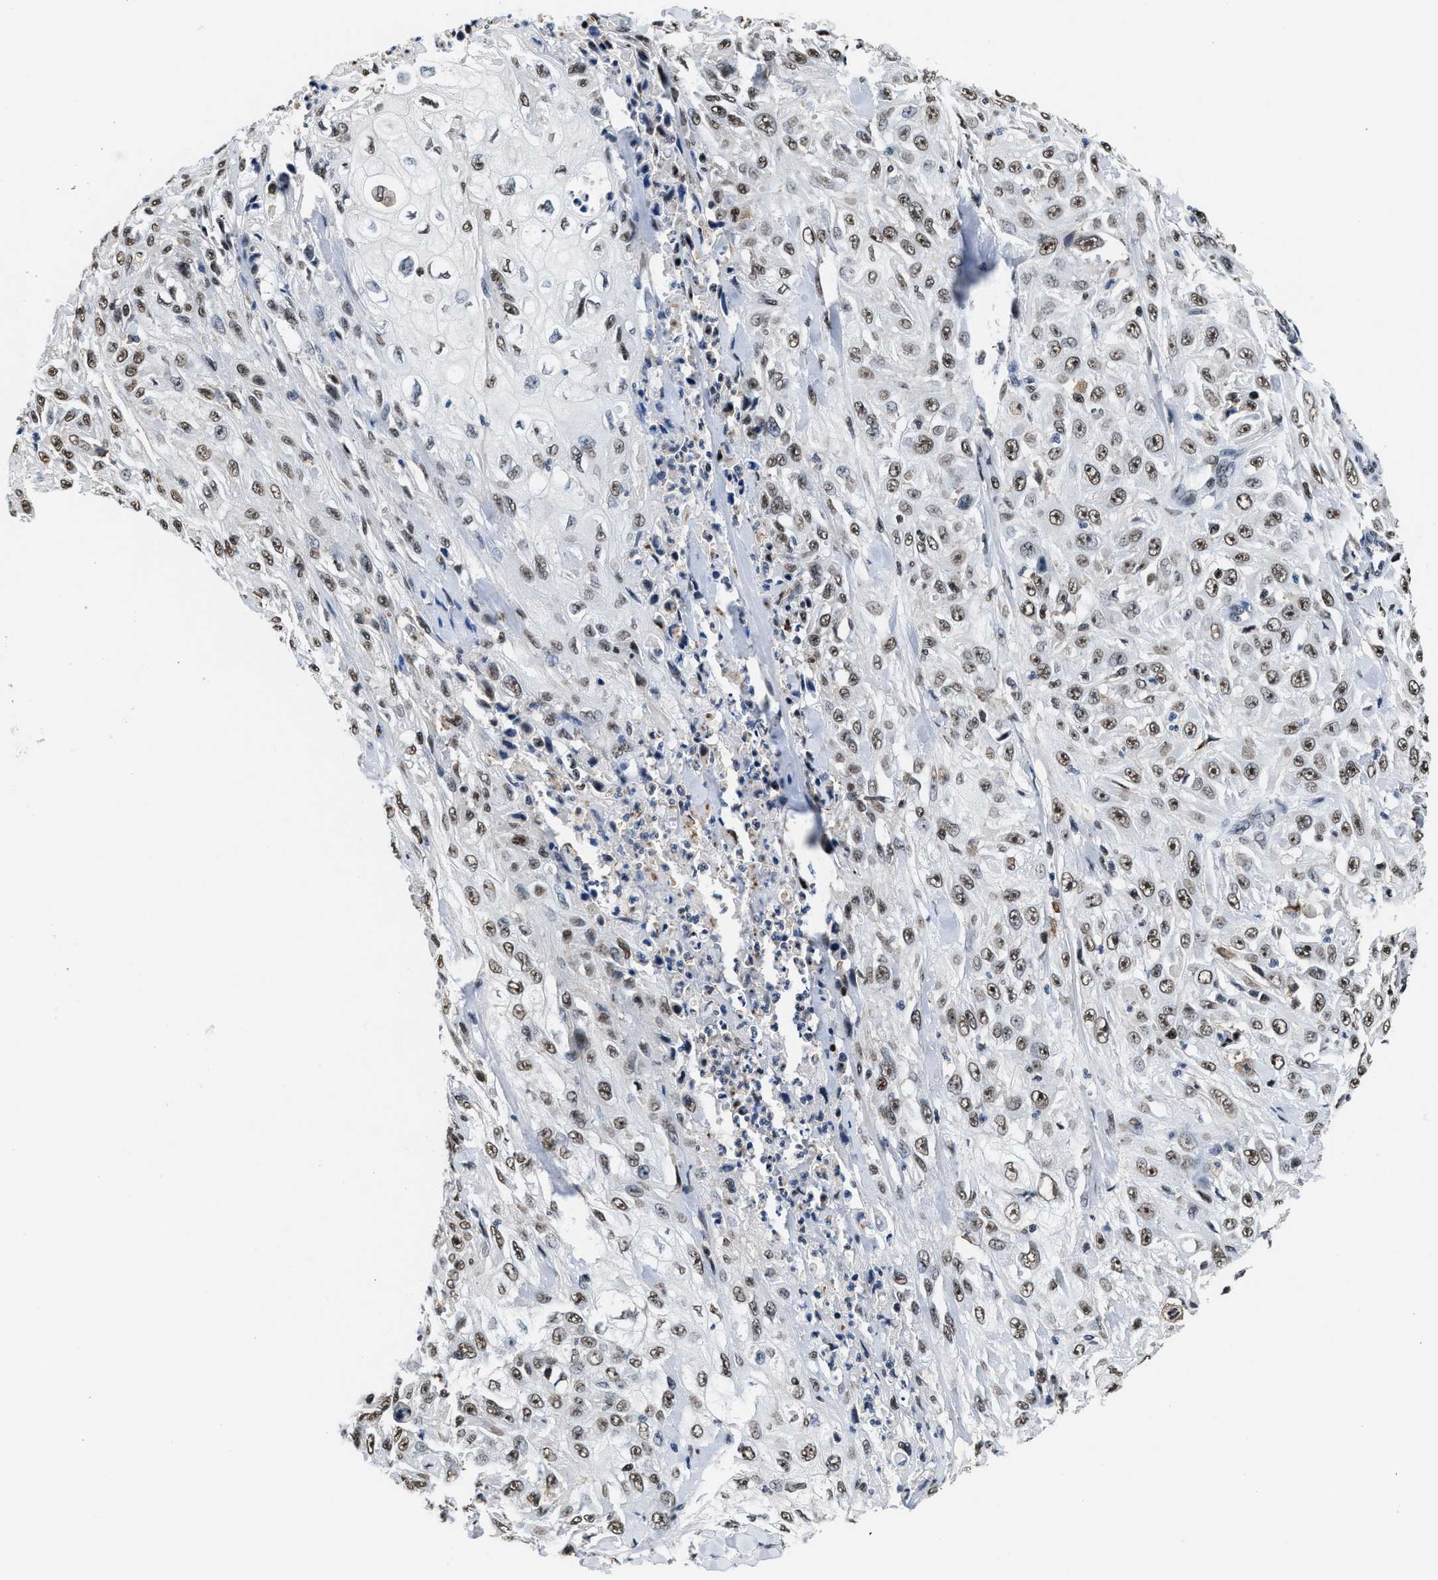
{"staining": {"intensity": "moderate", "quantity": "25%-75%", "location": "nuclear"}, "tissue": "skin cancer", "cell_type": "Tumor cells", "image_type": "cancer", "snomed": [{"axis": "morphology", "description": "Squamous cell carcinoma, NOS"}, {"axis": "morphology", "description": "Squamous cell carcinoma, metastatic, NOS"}, {"axis": "topography", "description": "Skin"}, {"axis": "topography", "description": "Lymph node"}], "caption": "A brown stain highlights moderate nuclear positivity of a protein in skin cancer tumor cells. The staining was performed using DAB (3,3'-diaminobenzidine), with brown indicating positive protein expression. Nuclei are stained blue with hematoxylin.", "gene": "SUPT16H", "patient": {"sex": "male", "age": 75}}